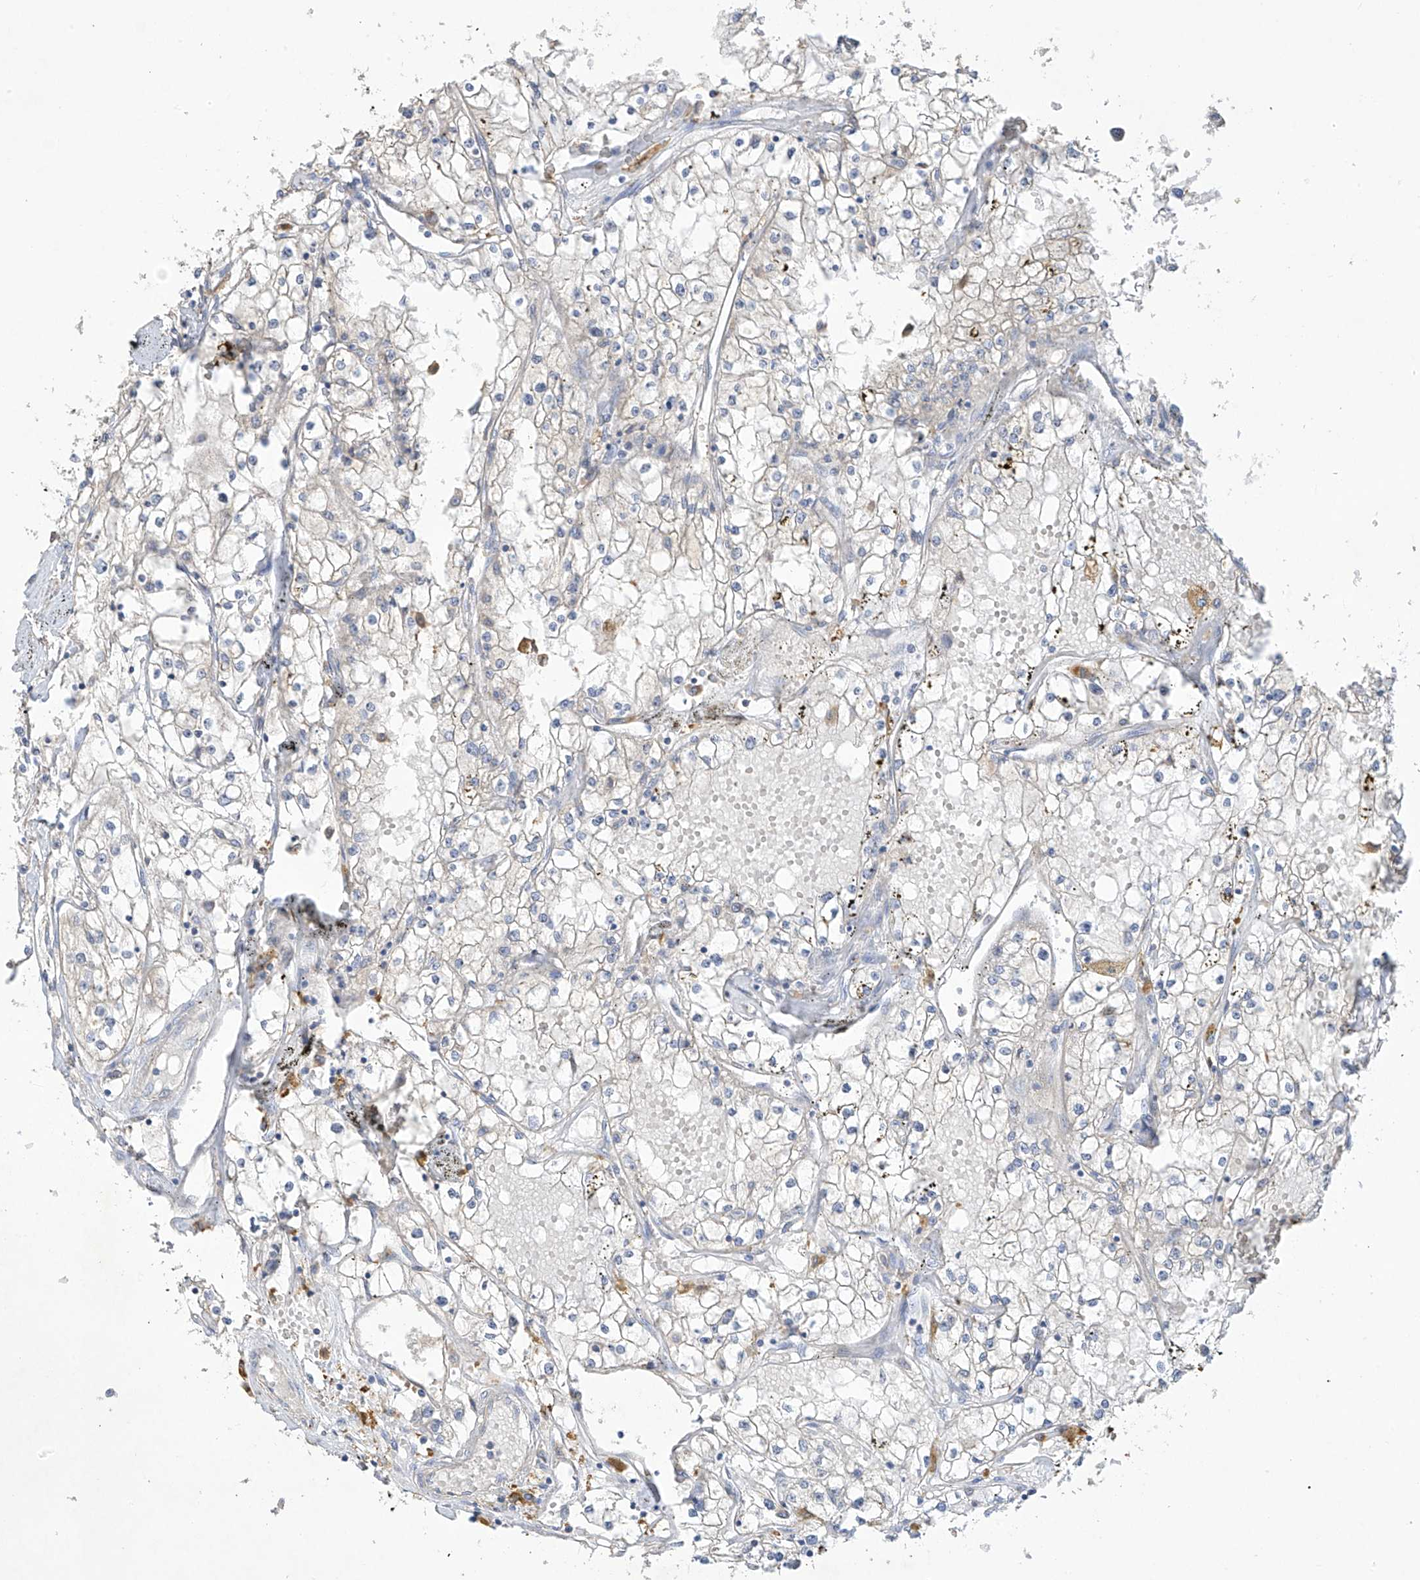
{"staining": {"intensity": "negative", "quantity": "none", "location": "none"}, "tissue": "renal cancer", "cell_type": "Tumor cells", "image_type": "cancer", "snomed": [{"axis": "morphology", "description": "Adenocarcinoma, NOS"}, {"axis": "topography", "description": "Kidney"}], "caption": "Tumor cells are negative for brown protein staining in adenocarcinoma (renal).", "gene": "PRSS12", "patient": {"sex": "male", "age": 56}}